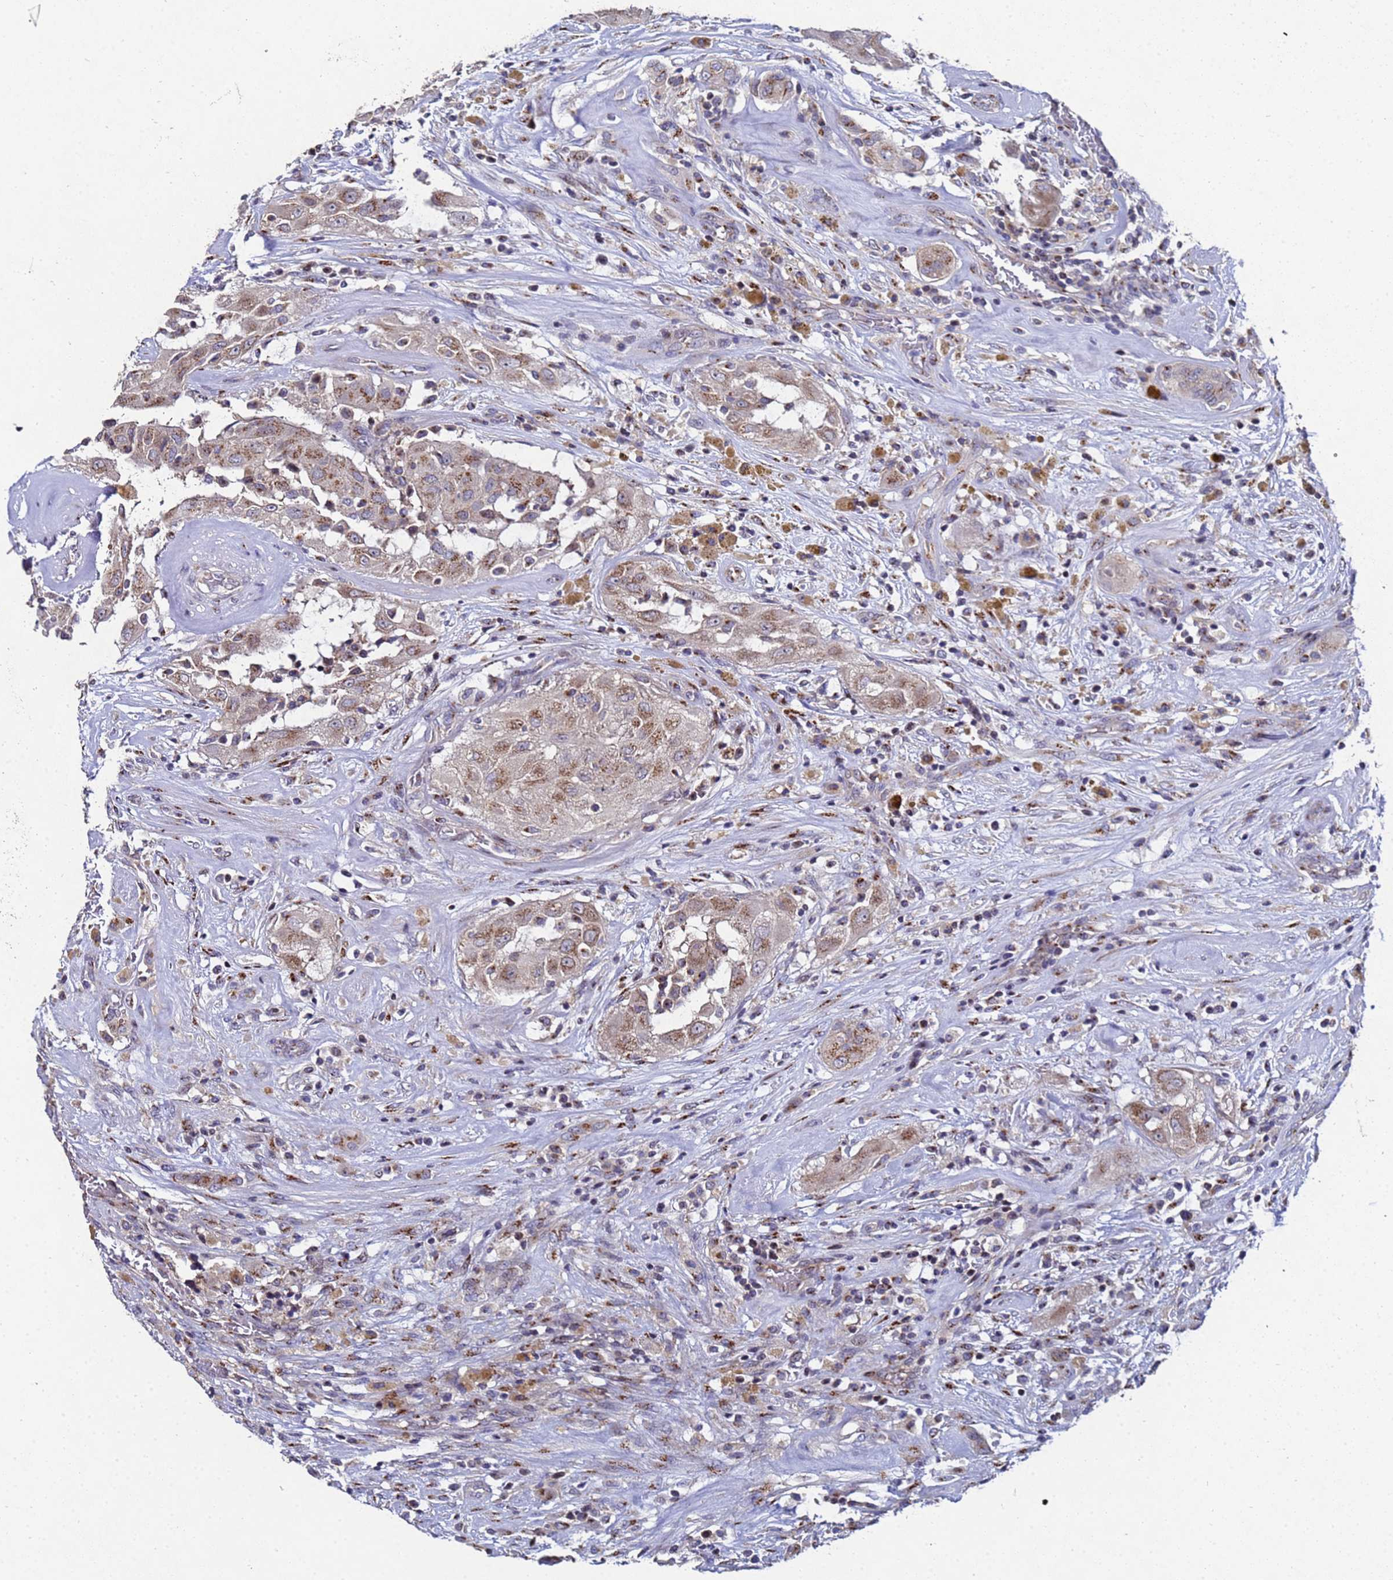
{"staining": {"intensity": "moderate", "quantity": ">75%", "location": "cytoplasmic/membranous"}, "tissue": "thyroid cancer", "cell_type": "Tumor cells", "image_type": "cancer", "snomed": [{"axis": "morphology", "description": "Papillary adenocarcinoma, NOS"}, {"axis": "topography", "description": "Thyroid gland"}], "caption": "Moderate cytoplasmic/membranous expression for a protein is present in approximately >75% of tumor cells of thyroid papillary adenocarcinoma using IHC.", "gene": "NSUN6", "patient": {"sex": "female", "age": 59}}